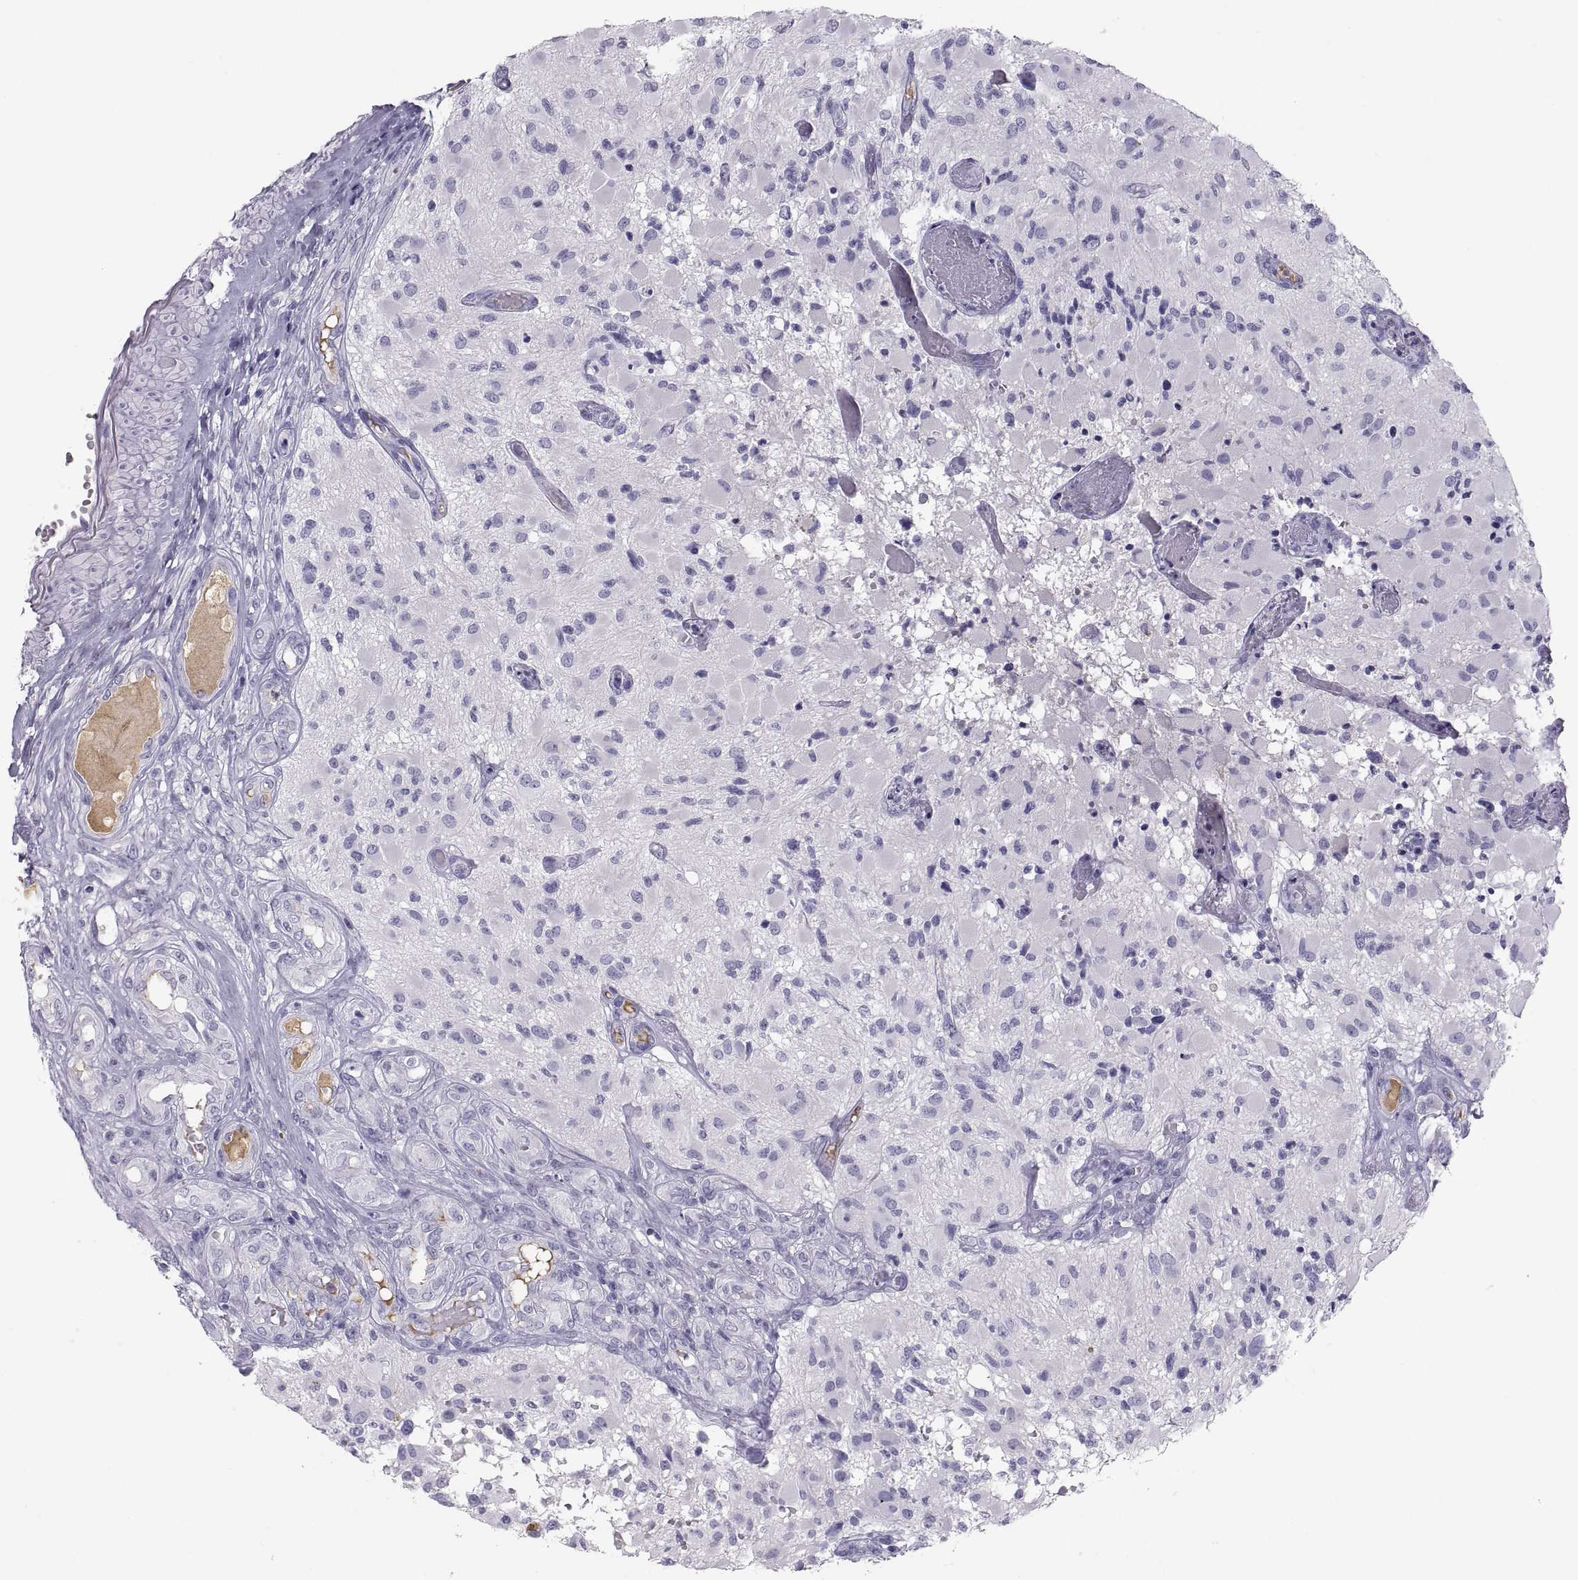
{"staining": {"intensity": "negative", "quantity": "none", "location": "none"}, "tissue": "glioma", "cell_type": "Tumor cells", "image_type": "cancer", "snomed": [{"axis": "morphology", "description": "Glioma, malignant, High grade"}, {"axis": "topography", "description": "Brain"}], "caption": "Immunohistochemical staining of malignant glioma (high-grade) demonstrates no significant positivity in tumor cells.", "gene": "MAGEB2", "patient": {"sex": "female", "age": 63}}